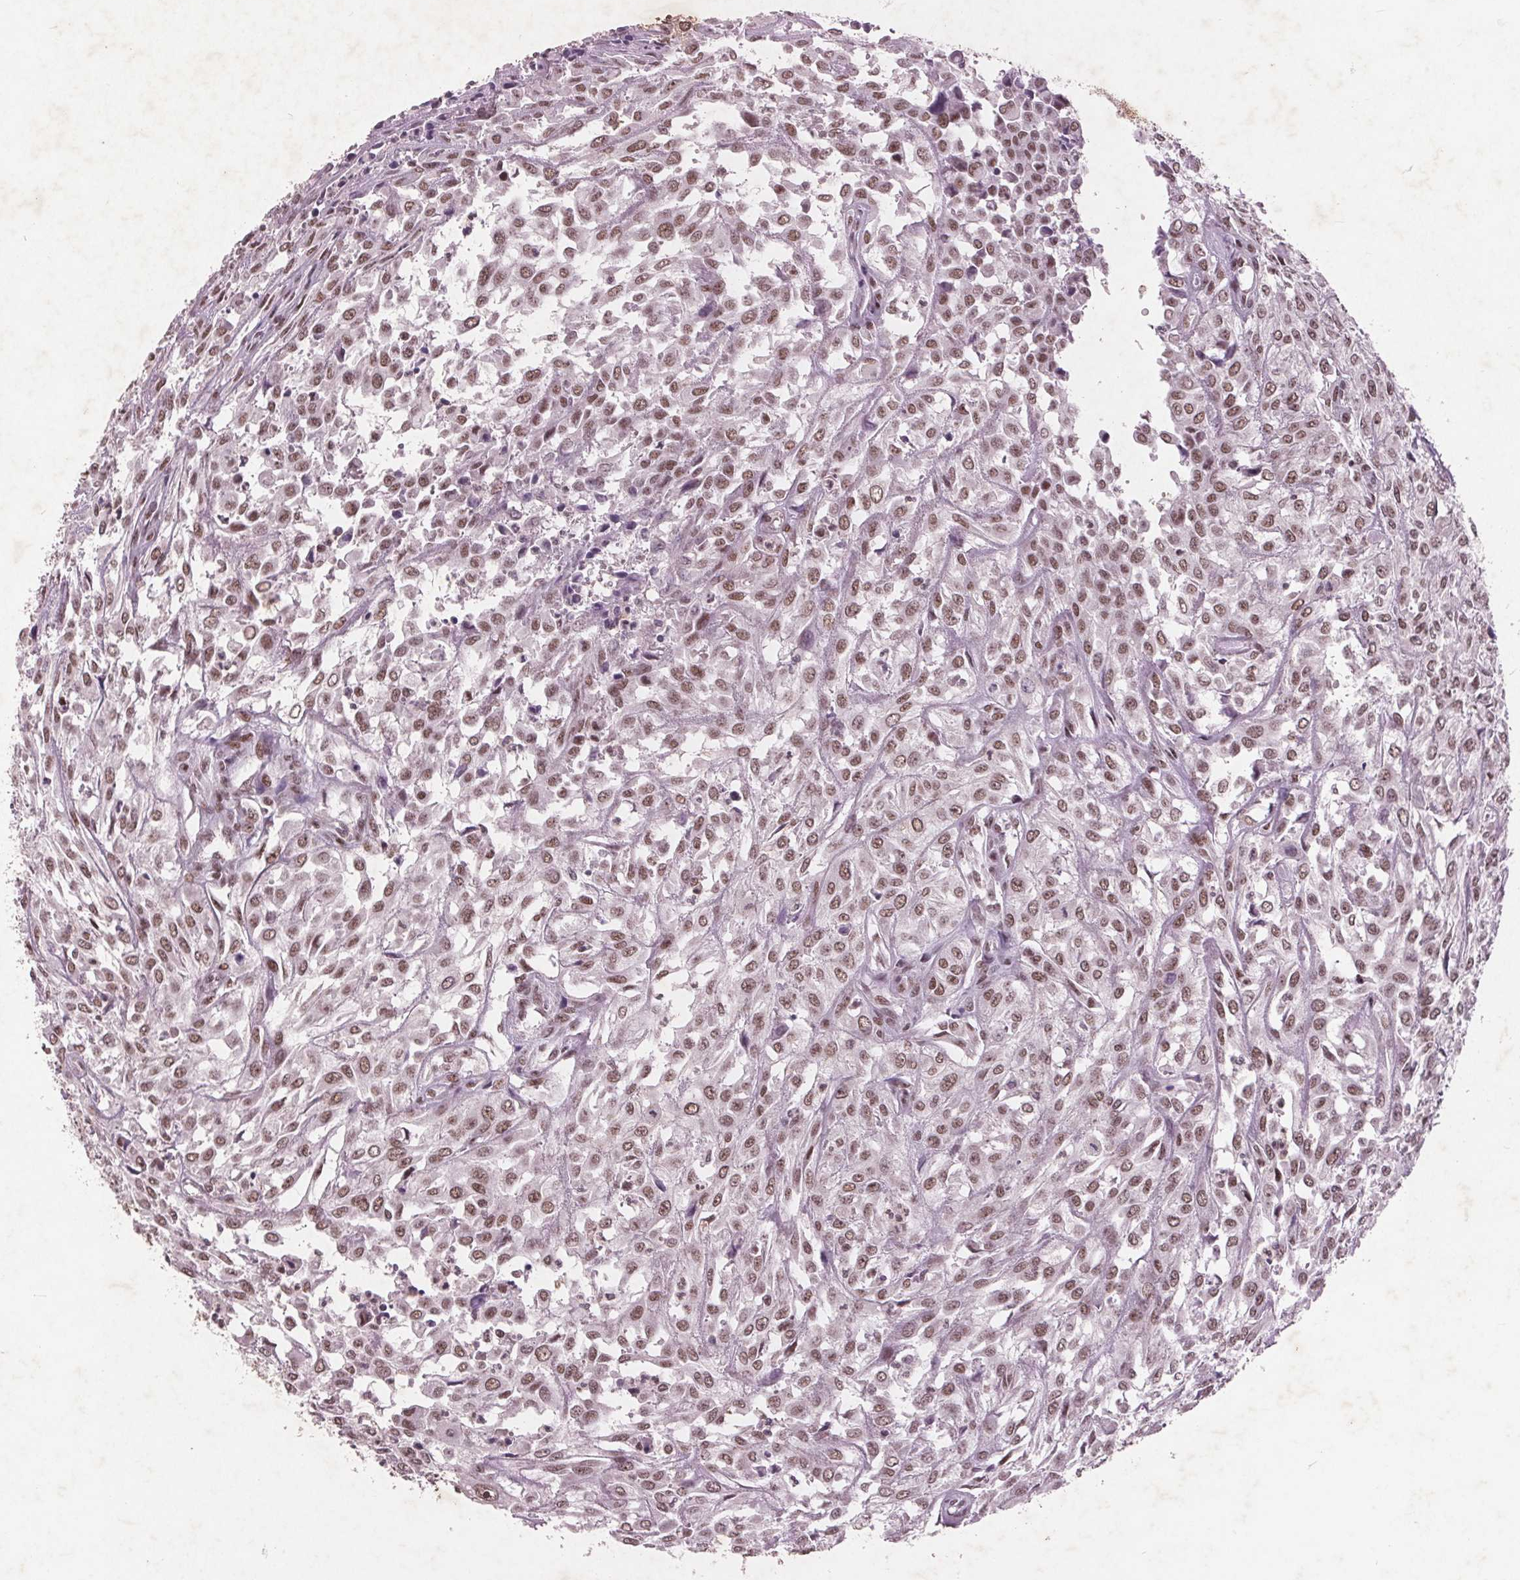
{"staining": {"intensity": "moderate", "quantity": ">75%", "location": "nuclear"}, "tissue": "urothelial cancer", "cell_type": "Tumor cells", "image_type": "cancer", "snomed": [{"axis": "morphology", "description": "Urothelial carcinoma, High grade"}, {"axis": "topography", "description": "Urinary bladder"}], "caption": "High-magnification brightfield microscopy of urothelial cancer stained with DAB (brown) and counterstained with hematoxylin (blue). tumor cells exhibit moderate nuclear positivity is identified in approximately>75% of cells.", "gene": "RPS6KA2", "patient": {"sex": "male", "age": 67}}